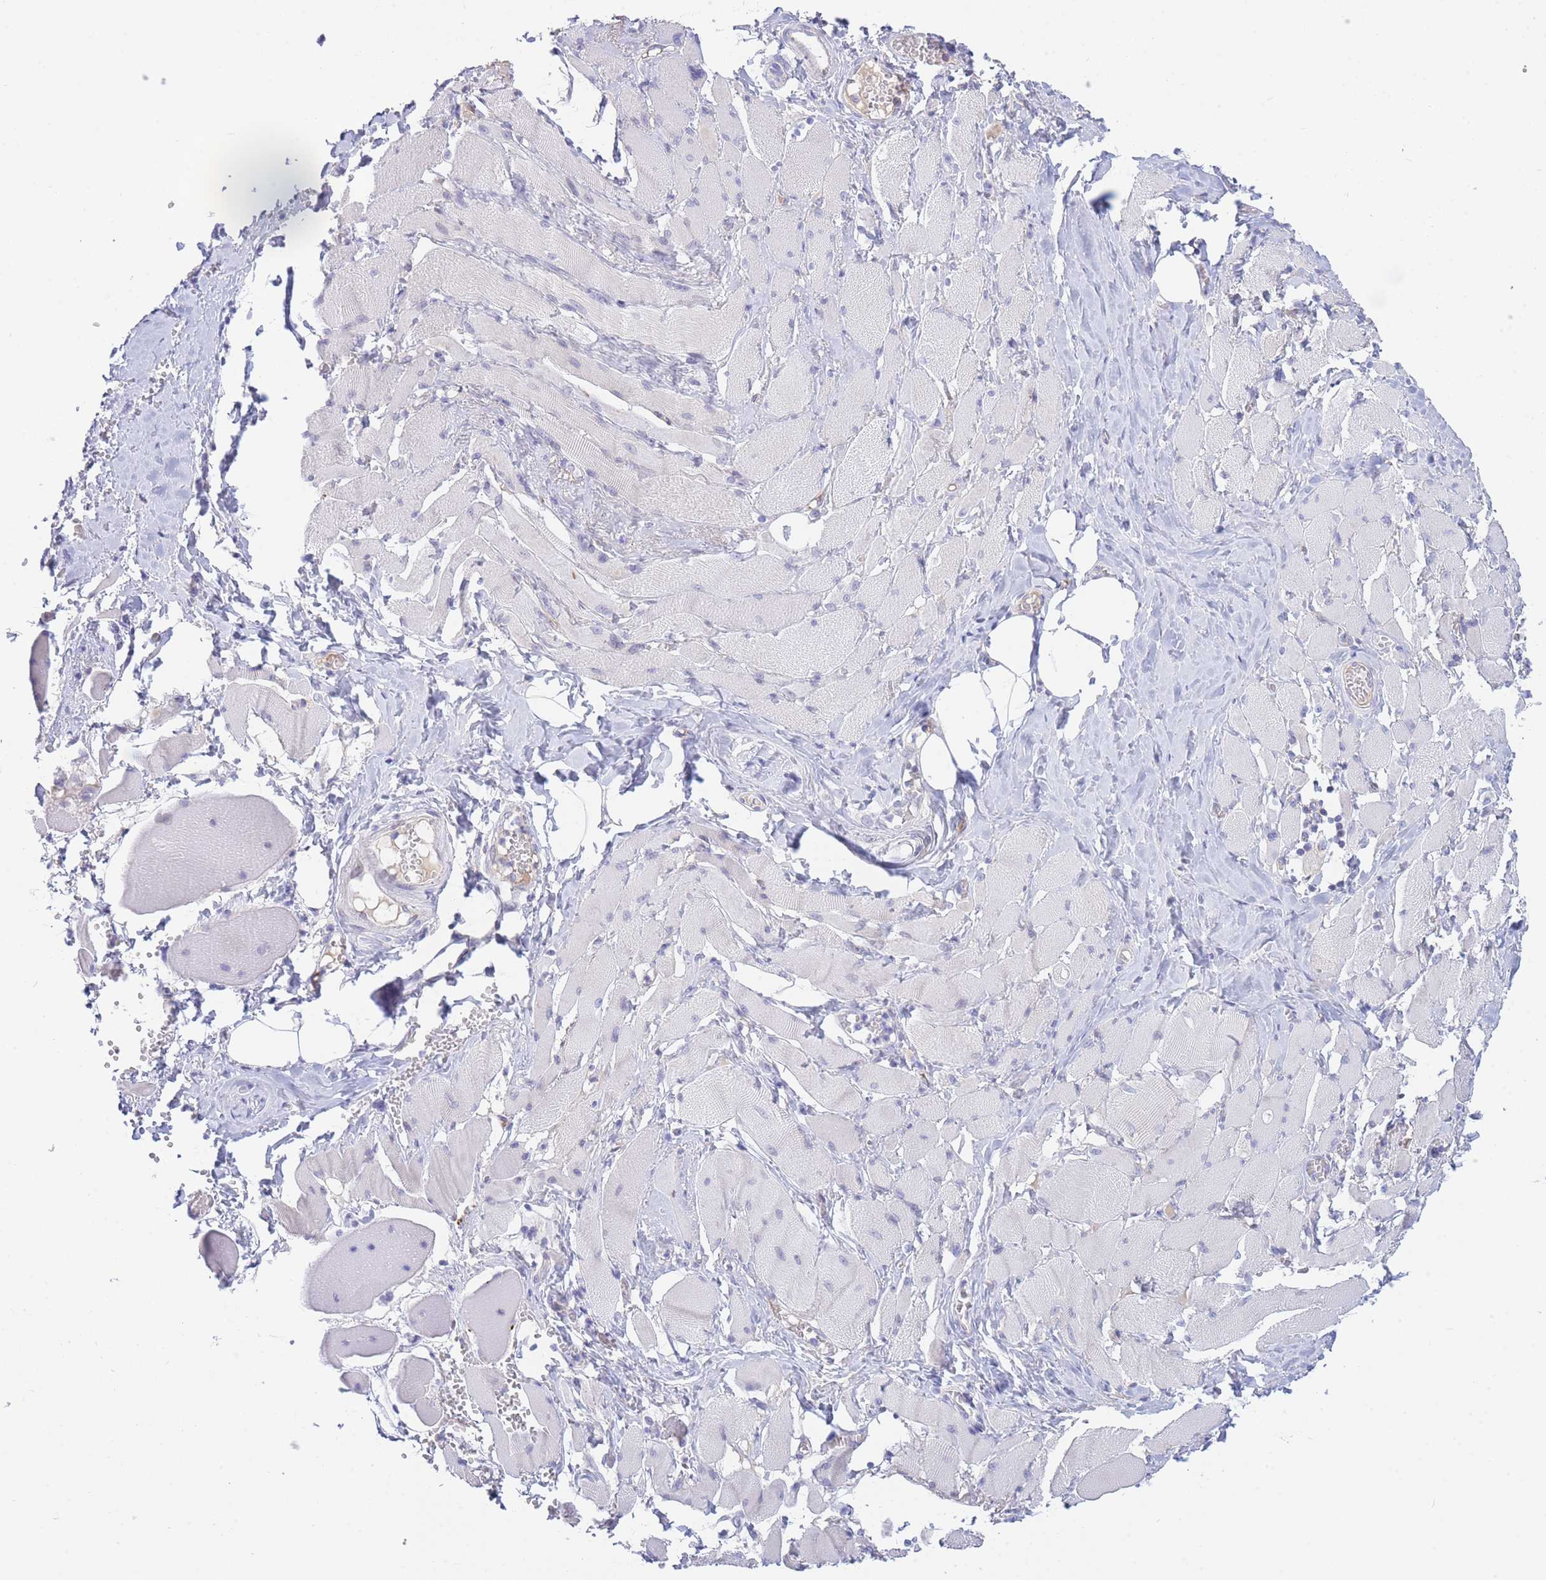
{"staining": {"intensity": "negative", "quantity": "none", "location": "none"}, "tissue": "skeletal muscle", "cell_type": "Myocytes", "image_type": "normal", "snomed": [{"axis": "morphology", "description": "Normal tissue, NOS"}, {"axis": "morphology", "description": "Basal cell carcinoma"}, {"axis": "topography", "description": "Skeletal muscle"}], "caption": "IHC of benign human skeletal muscle displays no expression in myocytes. (DAB (3,3'-diaminobenzidine) immunohistochemistry visualized using brightfield microscopy, high magnification).", "gene": "NANP", "patient": {"sex": "female", "age": 64}}